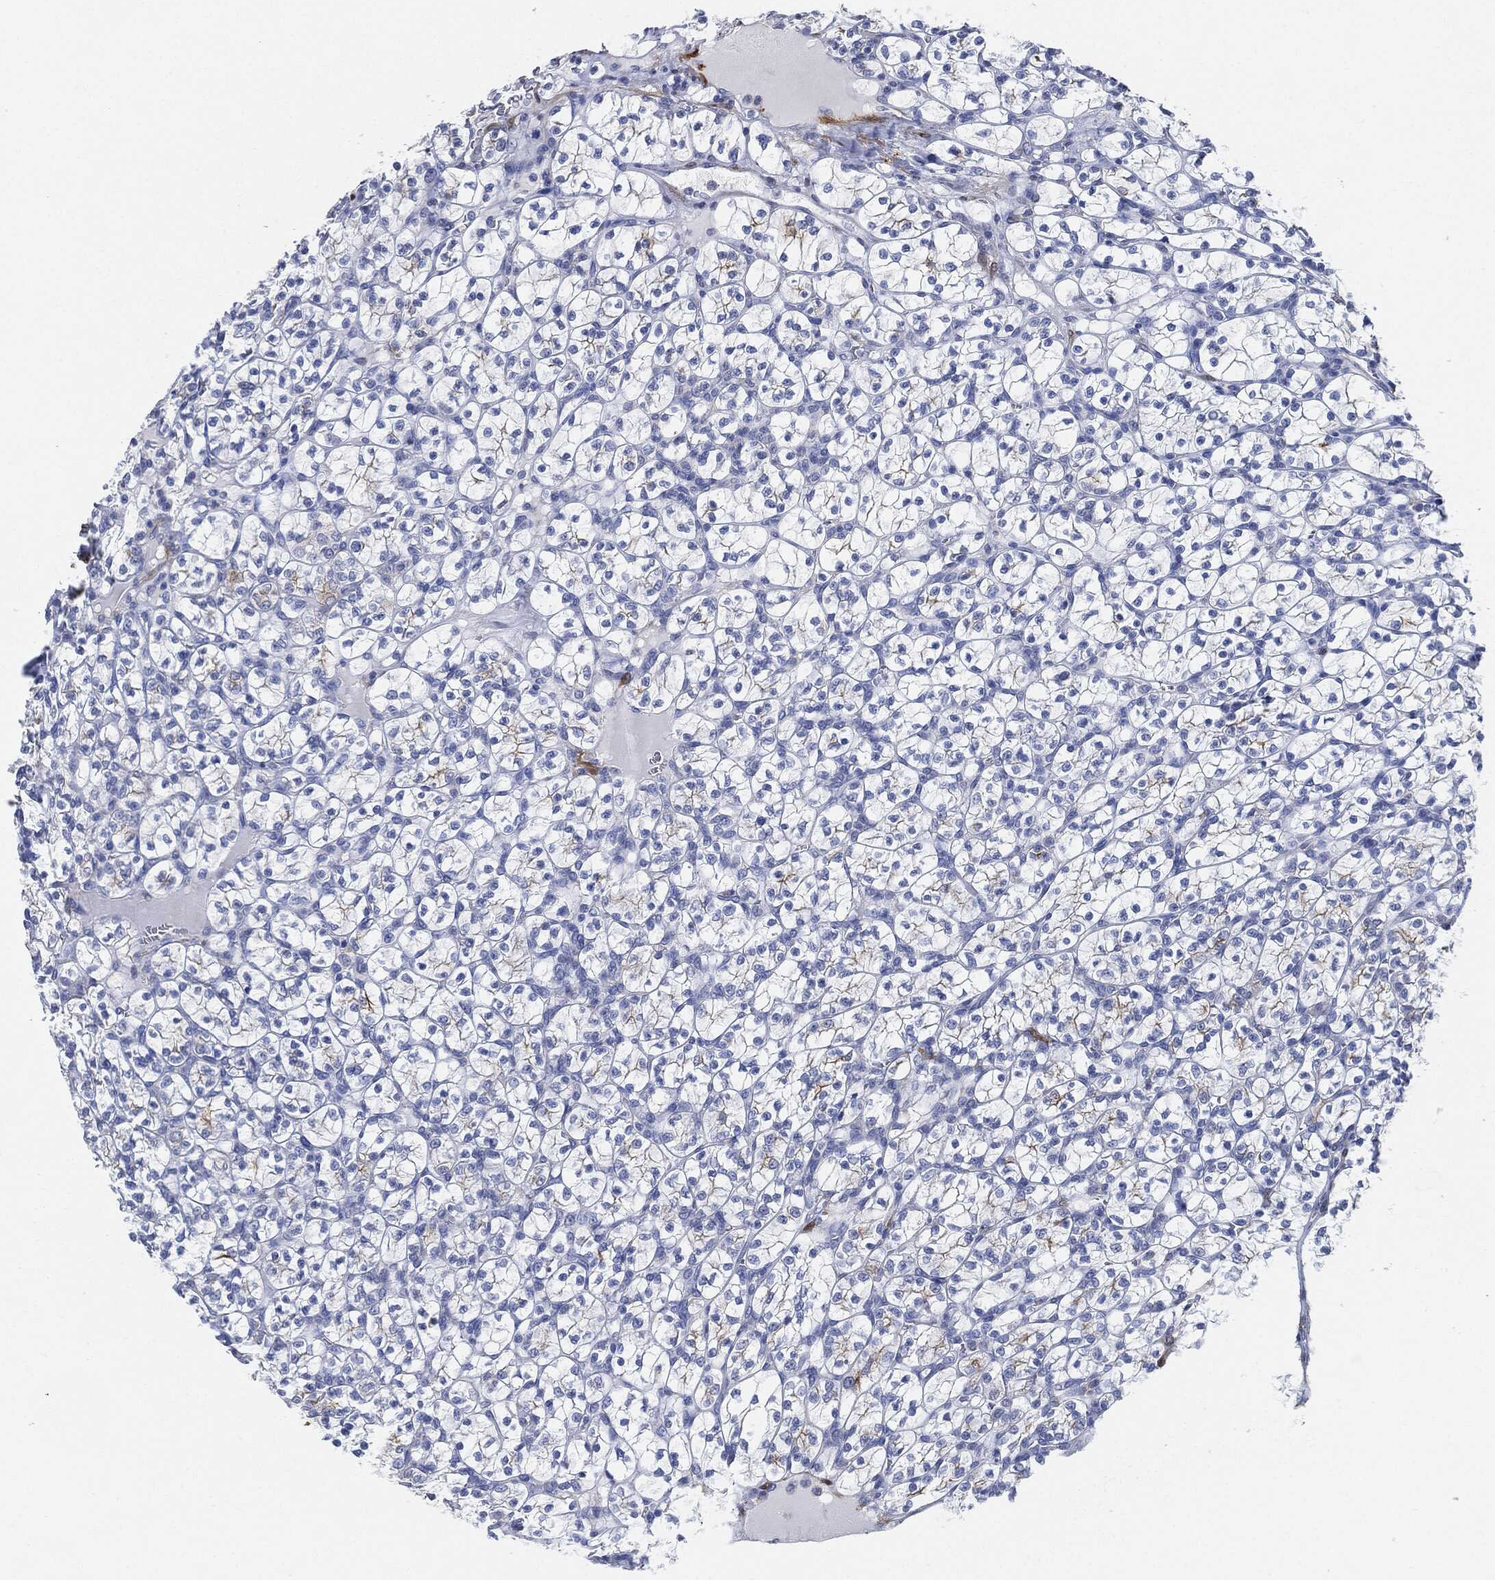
{"staining": {"intensity": "negative", "quantity": "none", "location": "none"}, "tissue": "renal cancer", "cell_type": "Tumor cells", "image_type": "cancer", "snomed": [{"axis": "morphology", "description": "Adenocarcinoma, NOS"}, {"axis": "topography", "description": "Kidney"}], "caption": "Immunohistochemistry (IHC) image of human renal cancer stained for a protein (brown), which shows no positivity in tumor cells. (Brightfield microscopy of DAB (3,3'-diaminobenzidine) immunohistochemistry (IHC) at high magnification).", "gene": "TAGLN", "patient": {"sex": "female", "age": 89}}